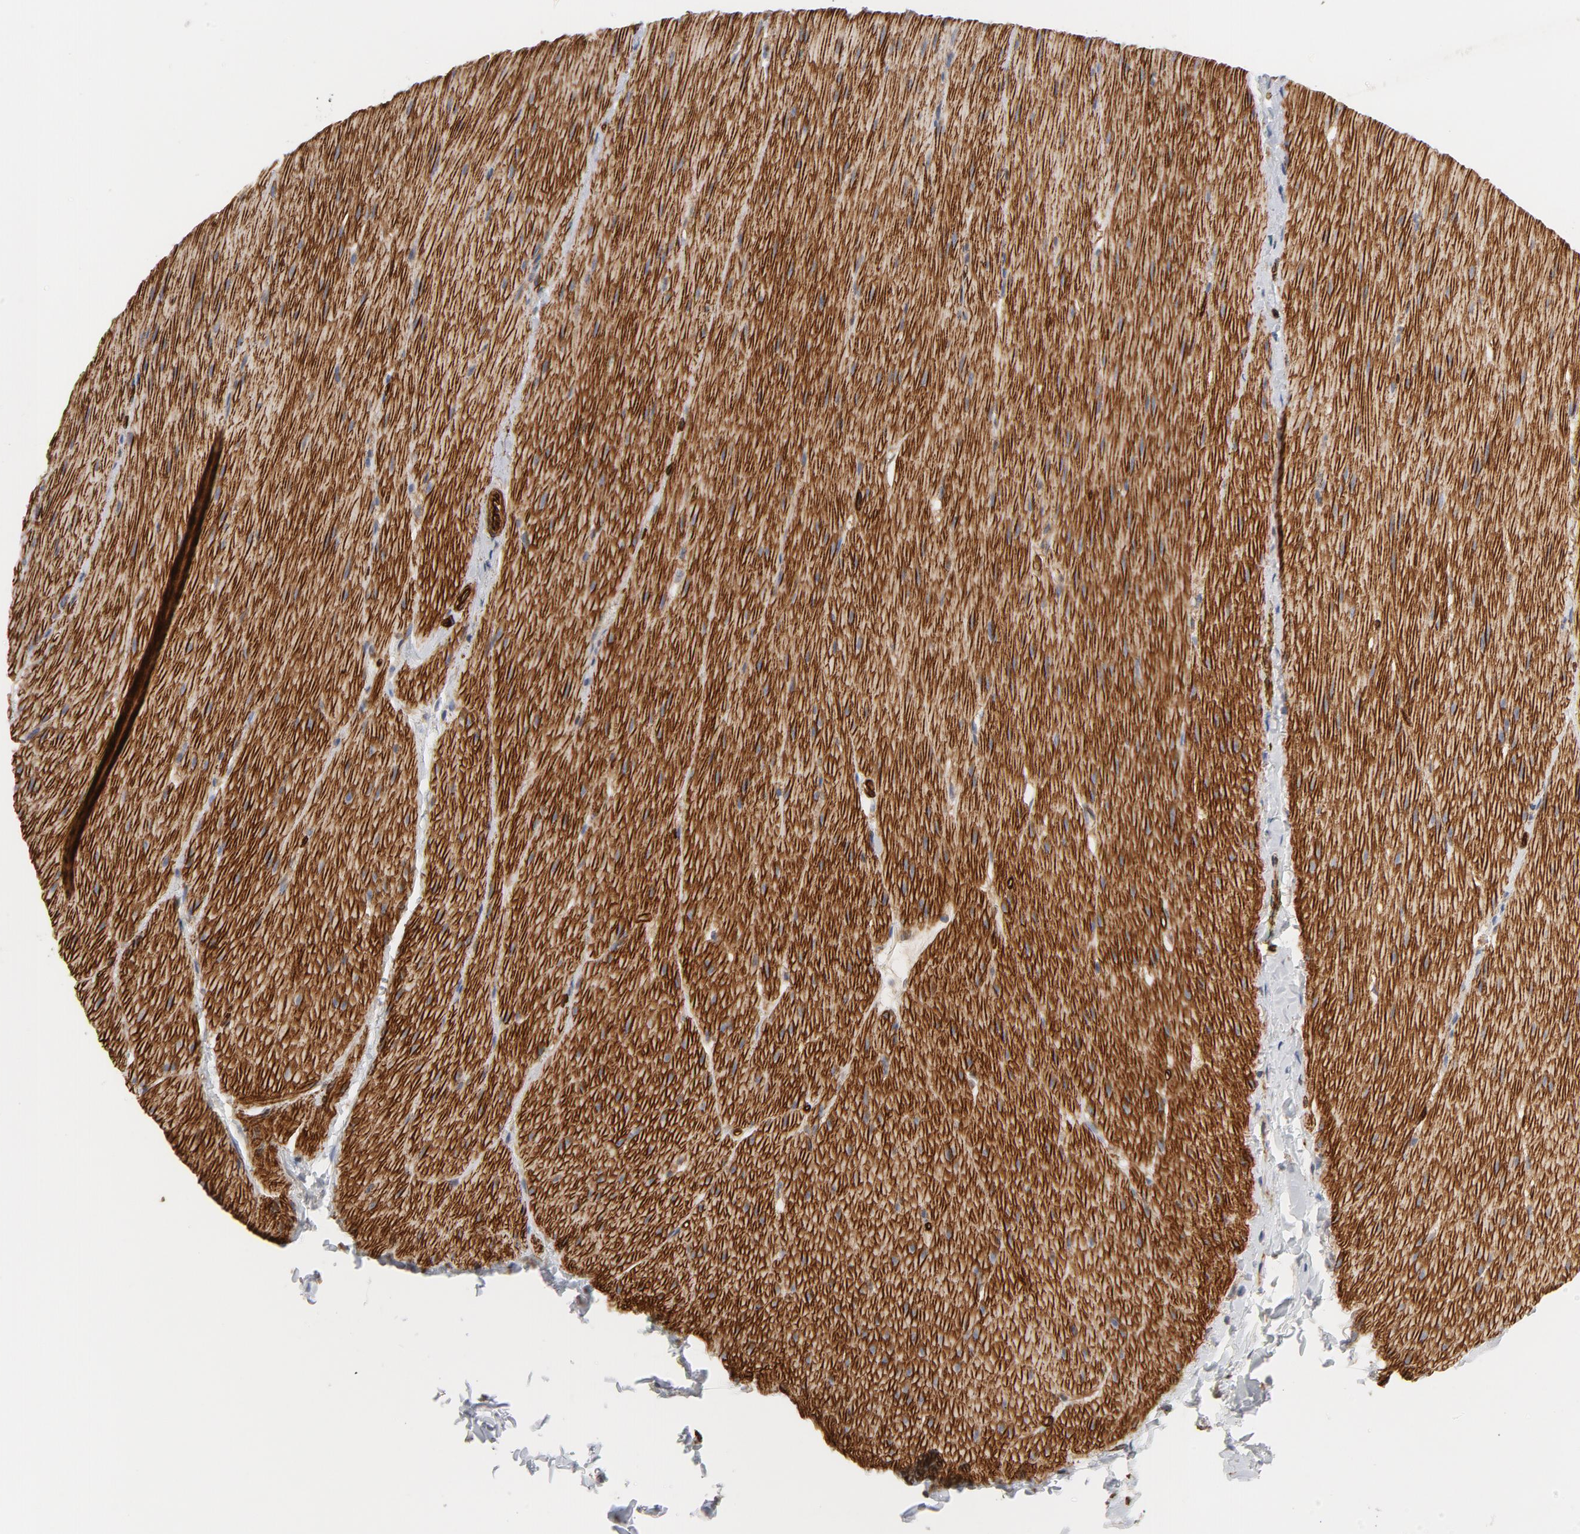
{"staining": {"intensity": "strong", "quantity": "25%-75%", "location": "cytoplasmic/membranous"}, "tissue": "smooth muscle", "cell_type": "Smooth muscle cells", "image_type": "normal", "snomed": [{"axis": "morphology", "description": "Normal tissue, NOS"}, {"axis": "topography", "description": "Smooth muscle"}, {"axis": "topography", "description": "Colon"}], "caption": "Unremarkable smooth muscle was stained to show a protein in brown. There is high levels of strong cytoplasmic/membranous expression in about 25%-75% of smooth muscle cells. Nuclei are stained in blue.", "gene": "GNG2", "patient": {"sex": "male", "age": 67}}